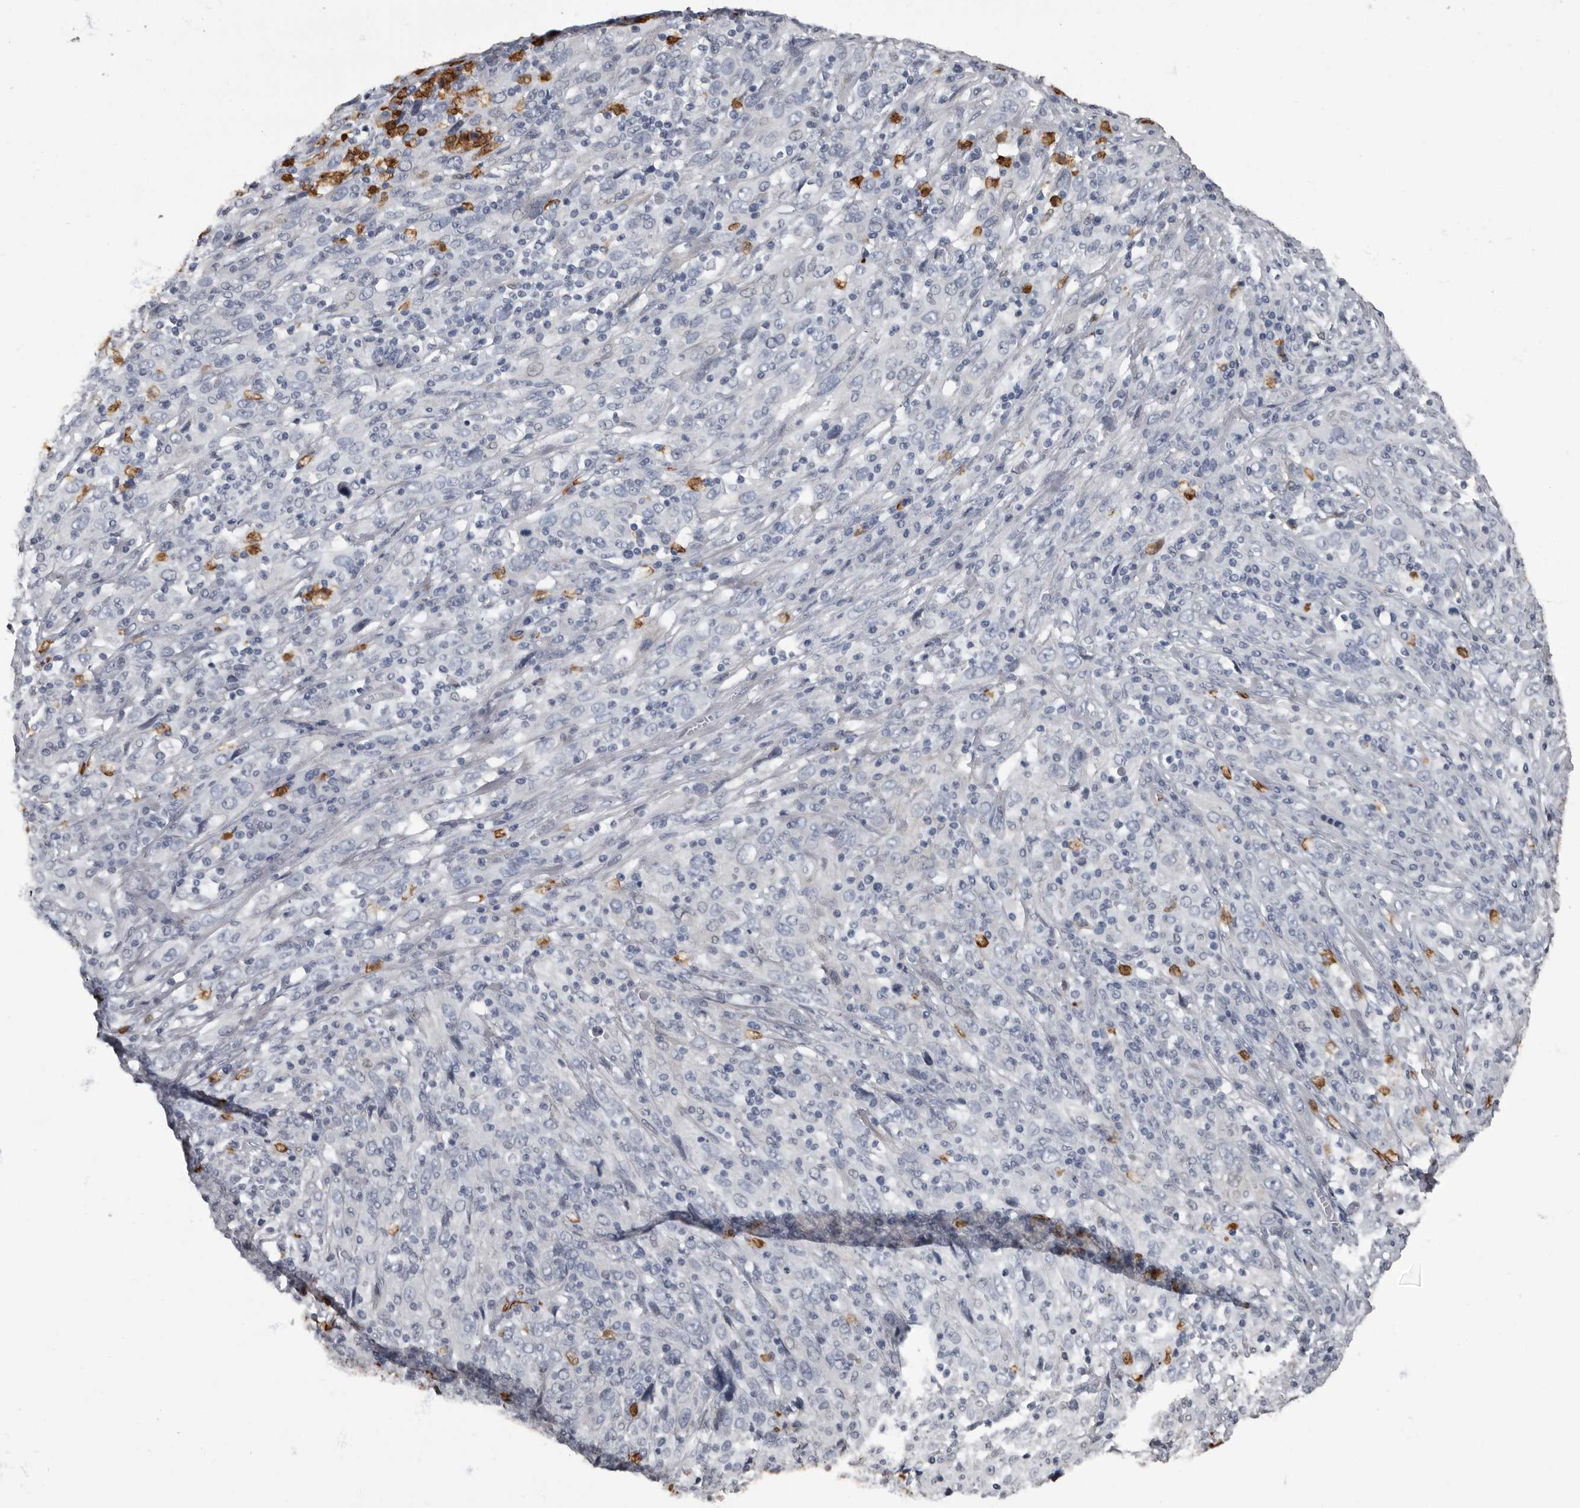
{"staining": {"intensity": "negative", "quantity": "none", "location": "none"}, "tissue": "cervical cancer", "cell_type": "Tumor cells", "image_type": "cancer", "snomed": [{"axis": "morphology", "description": "Squamous cell carcinoma, NOS"}, {"axis": "topography", "description": "Cervix"}], "caption": "Photomicrograph shows no significant protein expression in tumor cells of cervical squamous cell carcinoma.", "gene": "TPD52L1", "patient": {"sex": "female", "age": 46}}